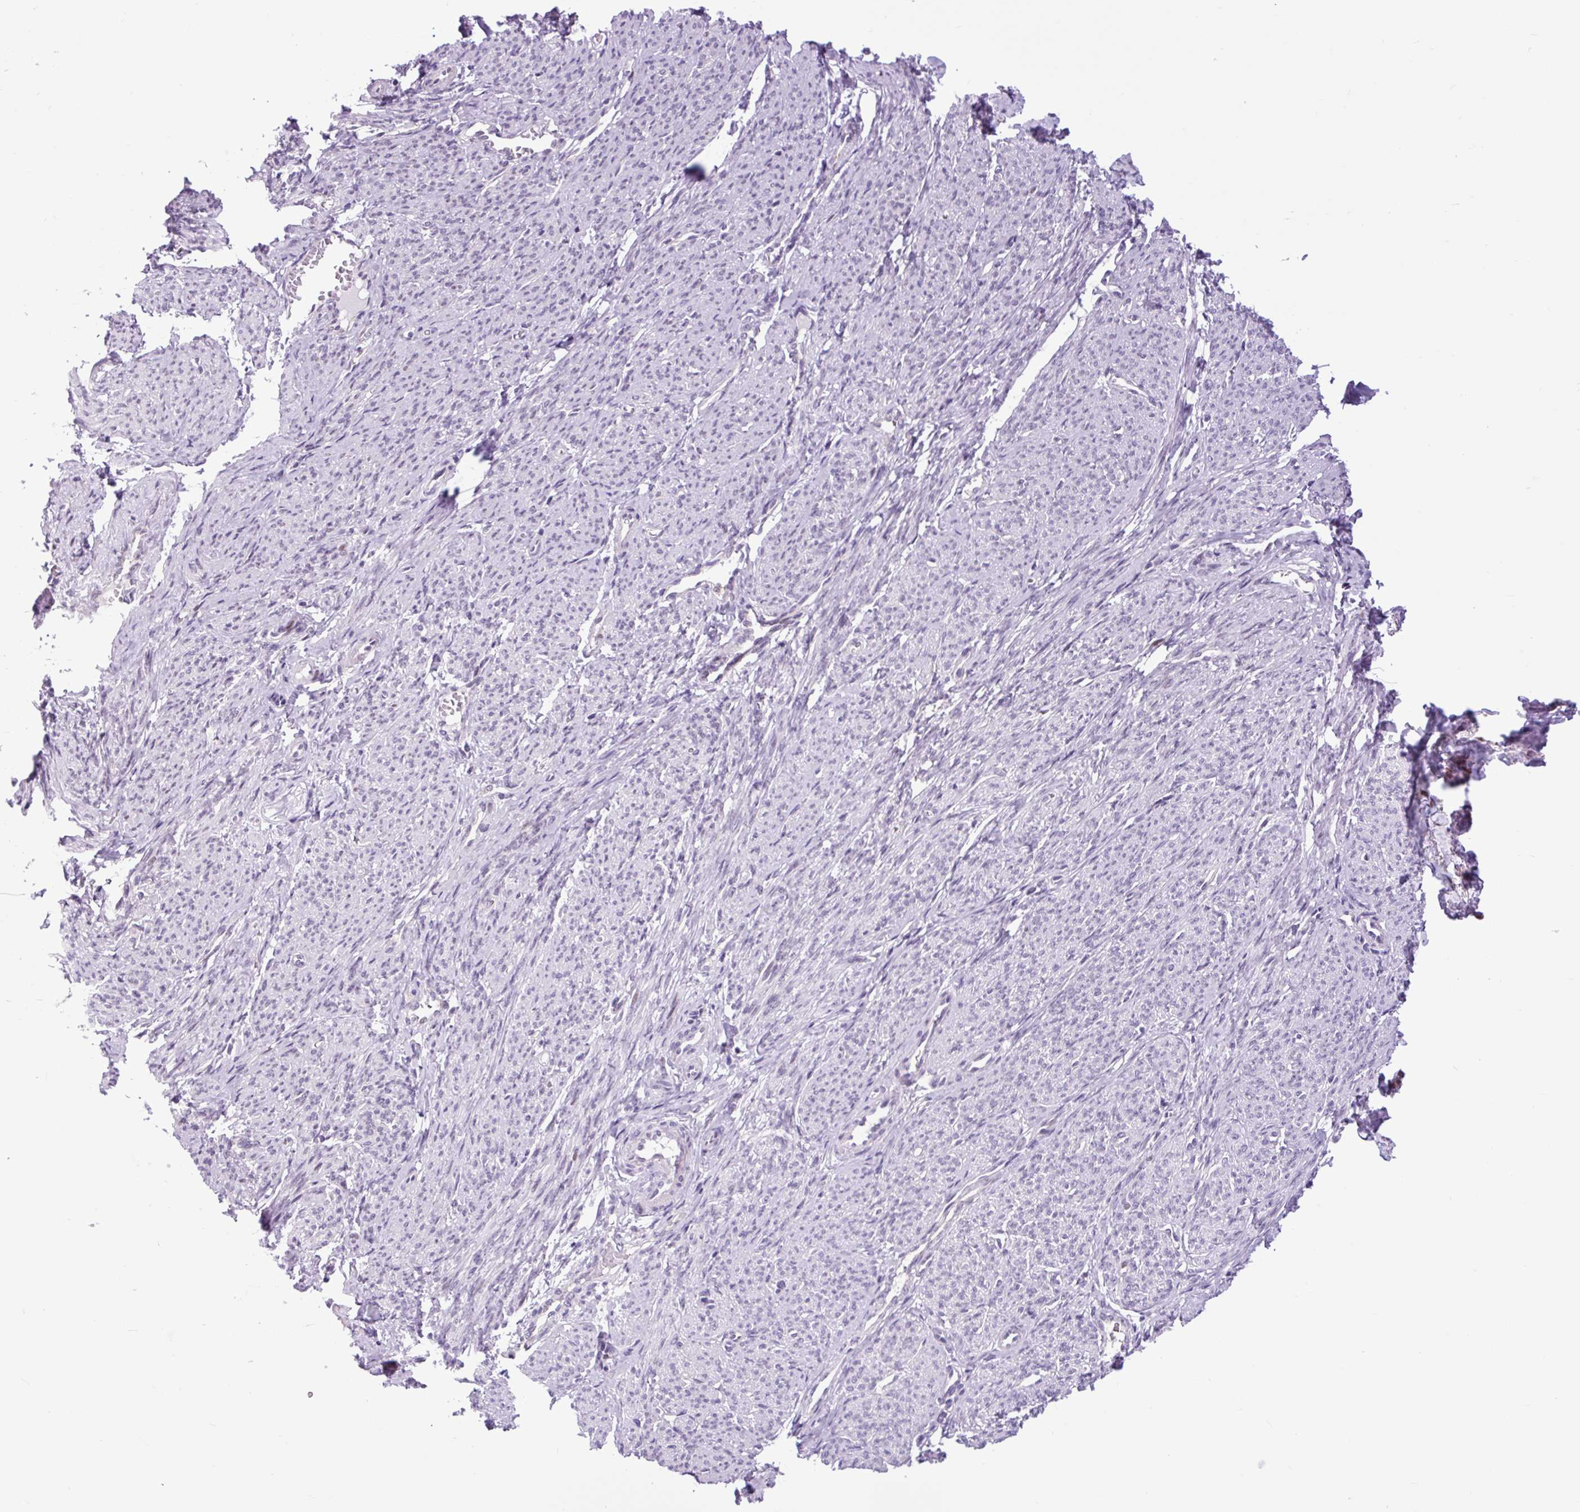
{"staining": {"intensity": "weak", "quantity": "25%-75%", "location": "nuclear"}, "tissue": "smooth muscle", "cell_type": "Smooth muscle cells", "image_type": "normal", "snomed": [{"axis": "morphology", "description": "Normal tissue, NOS"}, {"axis": "topography", "description": "Smooth muscle"}], "caption": "Protein analysis of normal smooth muscle exhibits weak nuclear expression in about 25%-75% of smooth muscle cells.", "gene": "CLK2", "patient": {"sex": "female", "age": 65}}